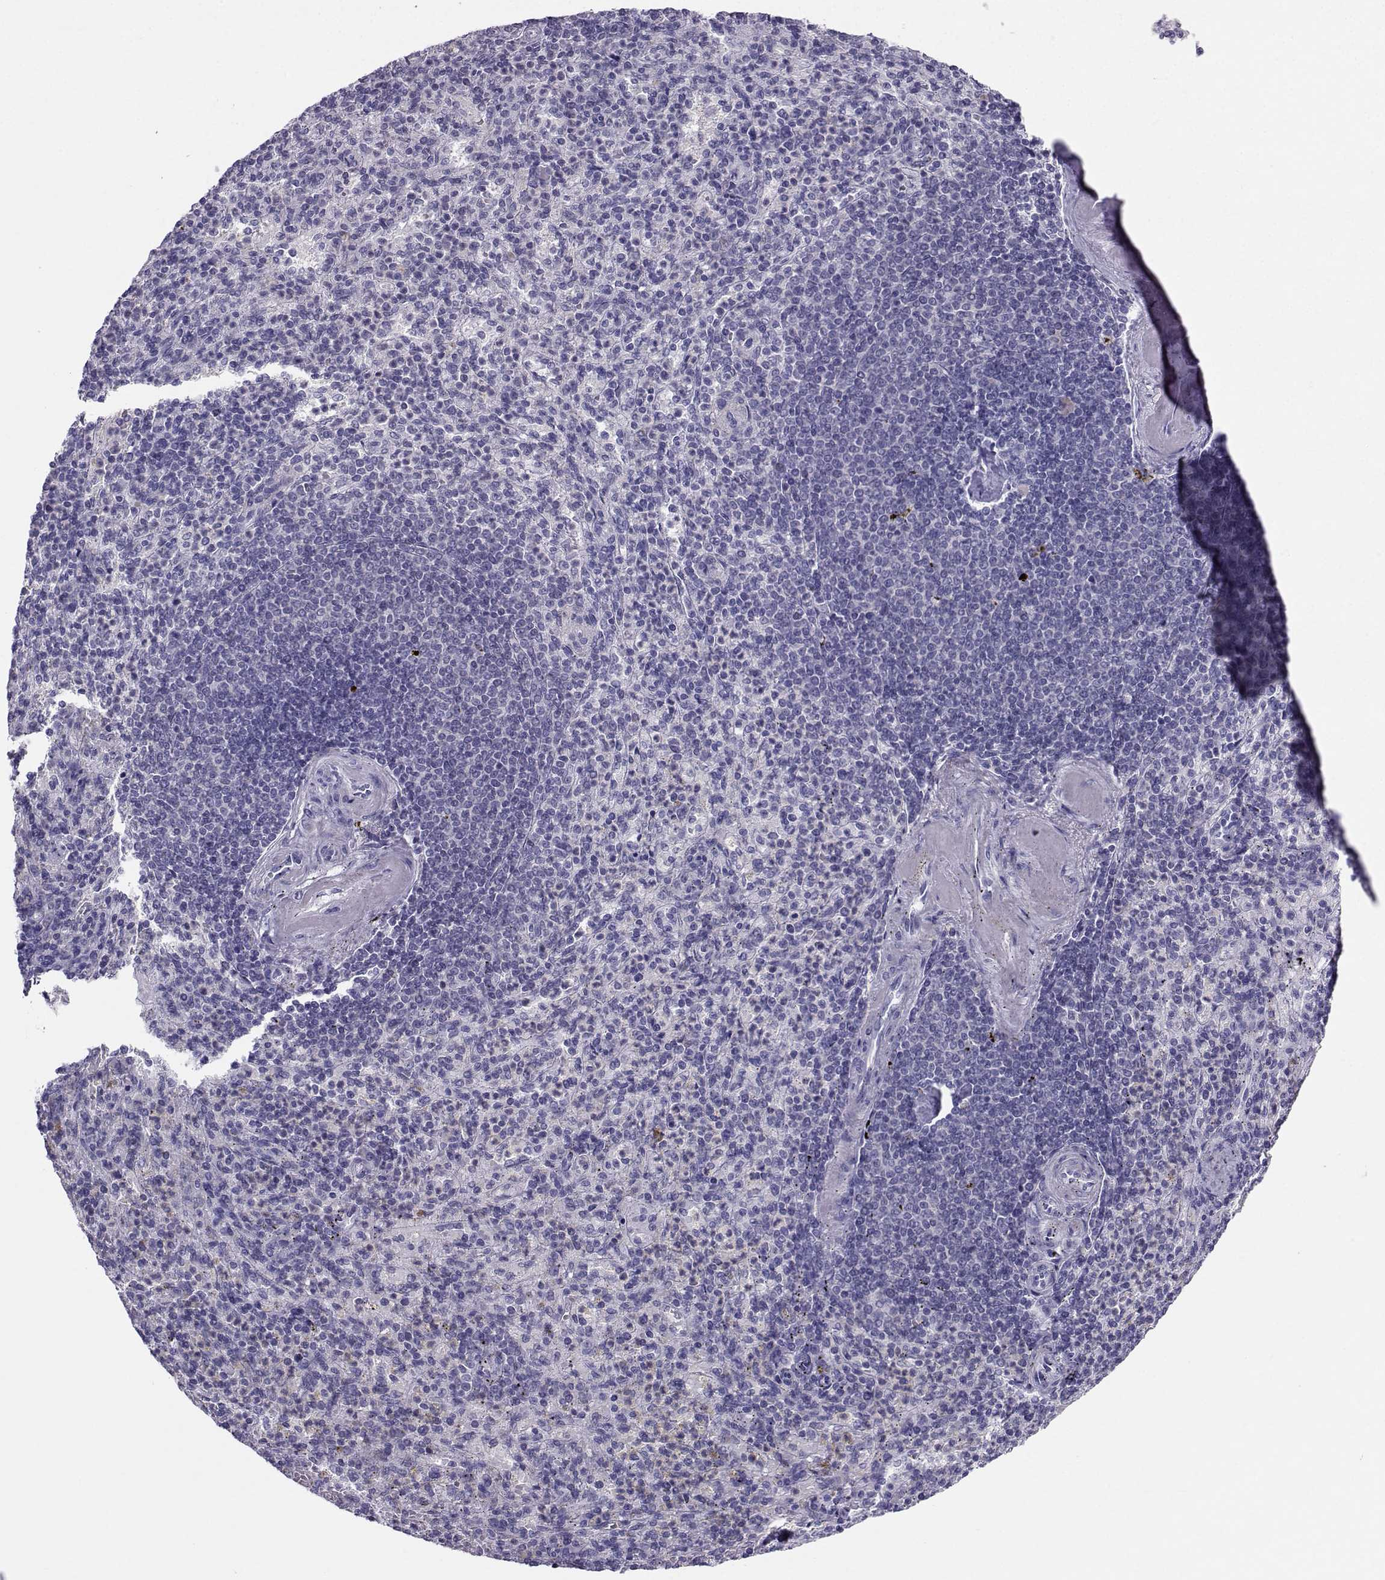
{"staining": {"intensity": "negative", "quantity": "none", "location": "none"}, "tissue": "spleen", "cell_type": "Cells in red pulp", "image_type": "normal", "snomed": [{"axis": "morphology", "description": "Normal tissue, NOS"}, {"axis": "topography", "description": "Spleen"}], "caption": "This photomicrograph is of unremarkable spleen stained with IHC to label a protein in brown with the nuclei are counter-stained blue. There is no expression in cells in red pulp. The staining is performed using DAB brown chromogen with nuclei counter-stained in using hematoxylin.", "gene": "PGK1", "patient": {"sex": "female", "age": 74}}